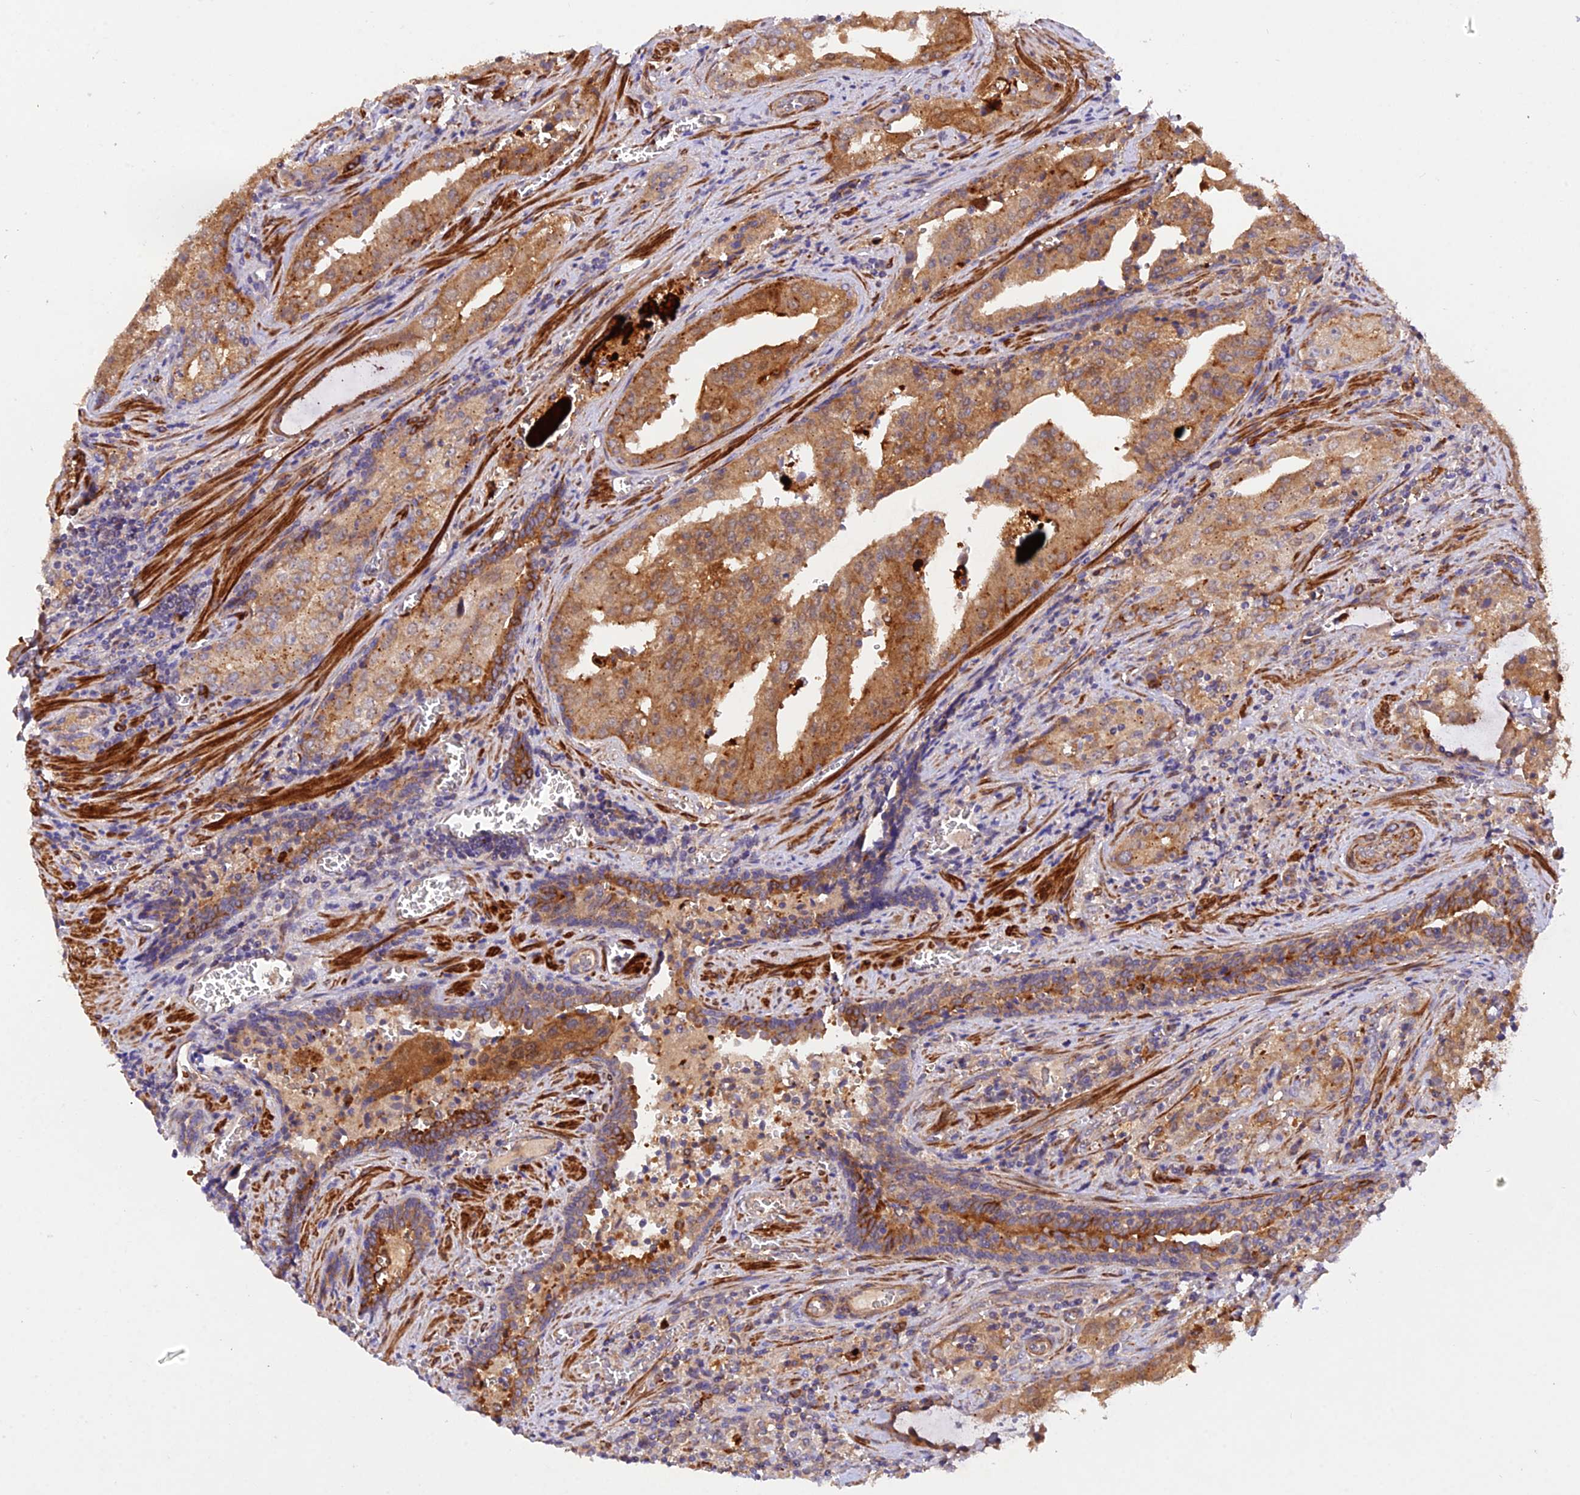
{"staining": {"intensity": "moderate", "quantity": ">75%", "location": "cytoplasmic/membranous"}, "tissue": "prostate cancer", "cell_type": "Tumor cells", "image_type": "cancer", "snomed": [{"axis": "morphology", "description": "Adenocarcinoma, High grade"}, {"axis": "topography", "description": "Prostate"}], "caption": "Protein staining demonstrates moderate cytoplasmic/membranous expression in about >75% of tumor cells in prostate cancer. (brown staining indicates protein expression, while blue staining denotes nuclei).", "gene": "WDFY4", "patient": {"sex": "male", "age": 68}}